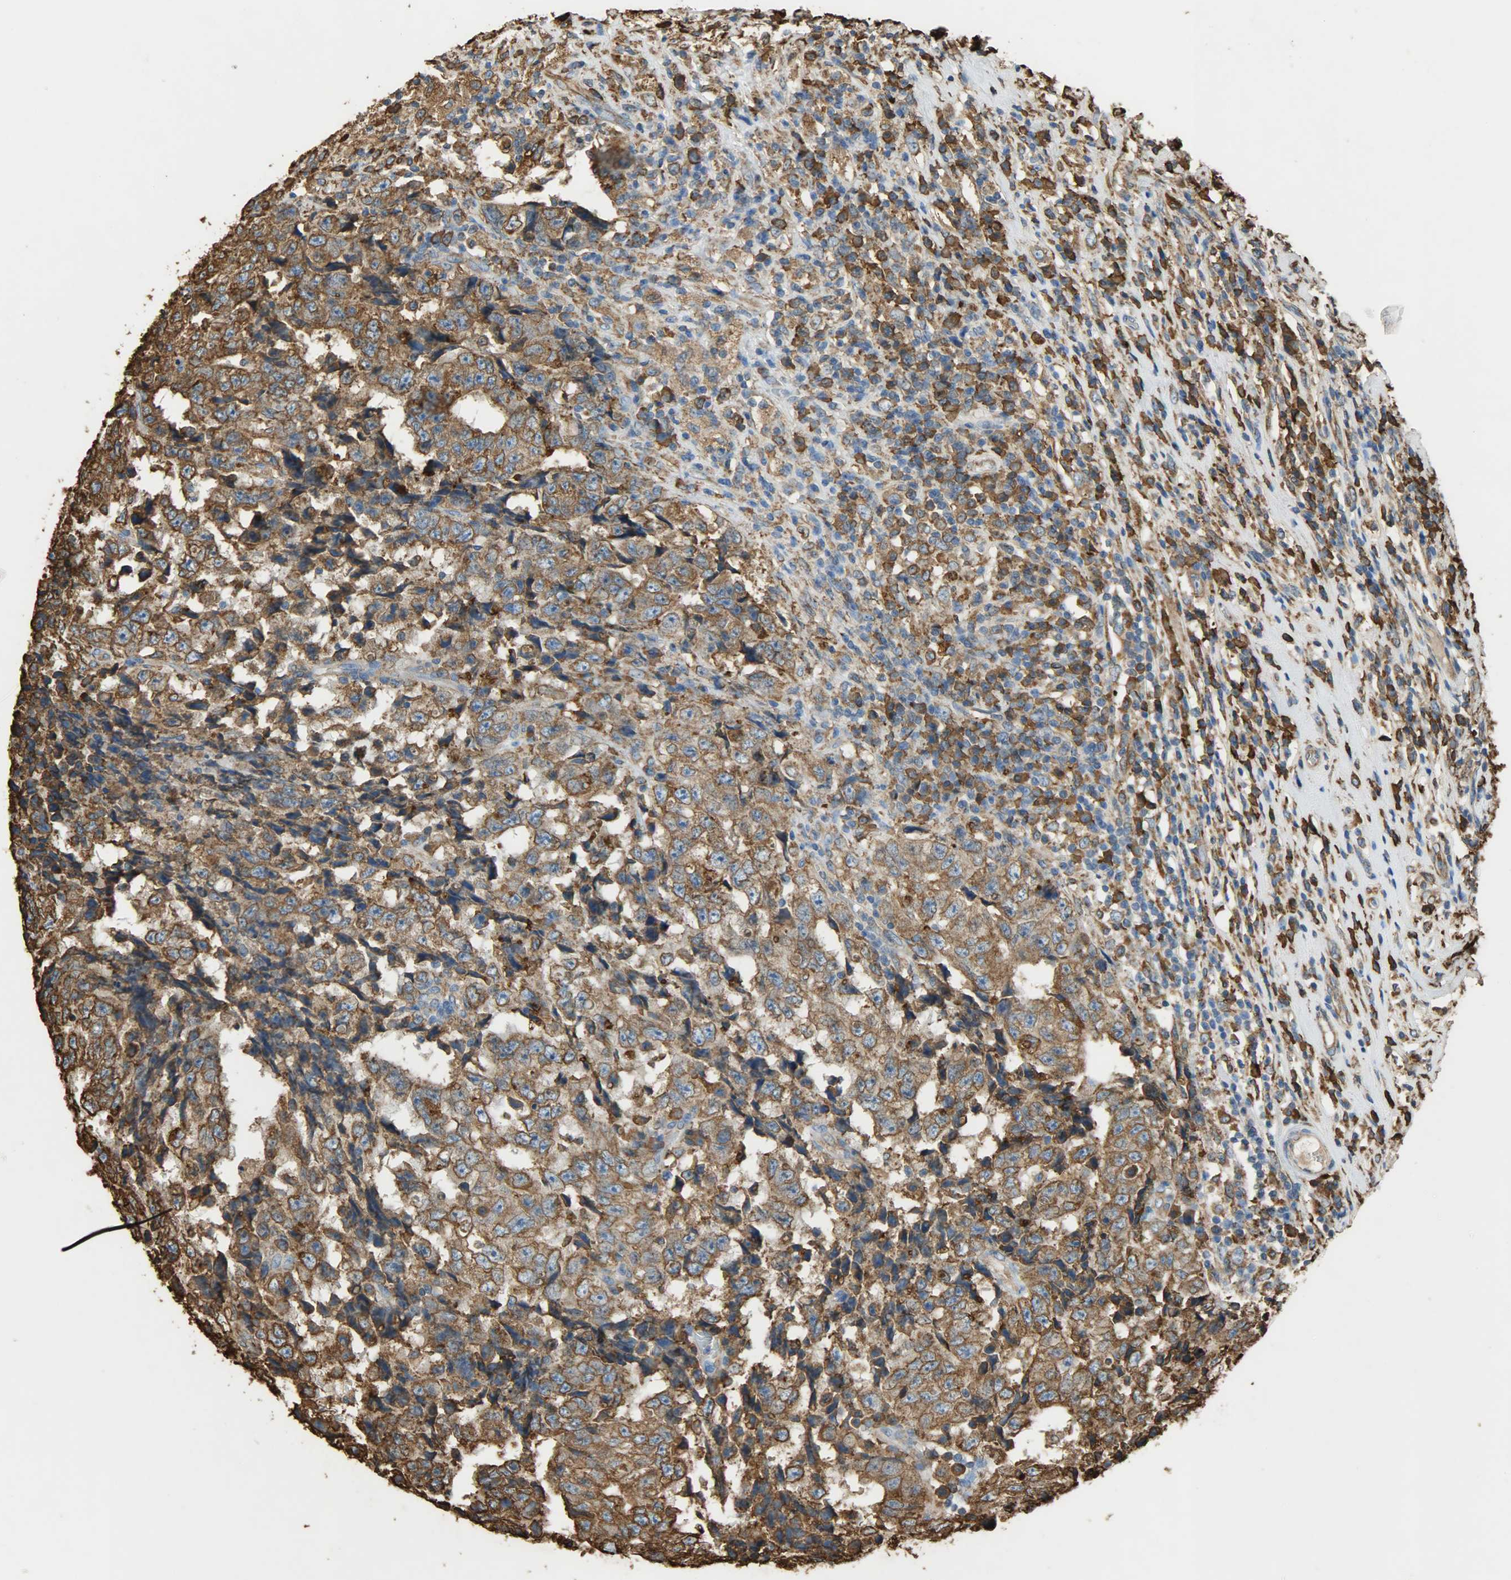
{"staining": {"intensity": "moderate", "quantity": ">75%", "location": "cytoplasmic/membranous"}, "tissue": "testis cancer", "cell_type": "Tumor cells", "image_type": "cancer", "snomed": [{"axis": "morphology", "description": "Necrosis, NOS"}, {"axis": "morphology", "description": "Carcinoma, Embryonal, NOS"}, {"axis": "topography", "description": "Testis"}], "caption": "The photomicrograph demonstrates immunohistochemical staining of embryonal carcinoma (testis). There is moderate cytoplasmic/membranous expression is identified in about >75% of tumor cells.", "gene": "HSP90B1", "patient": {"sex": "male", "age": 19}}